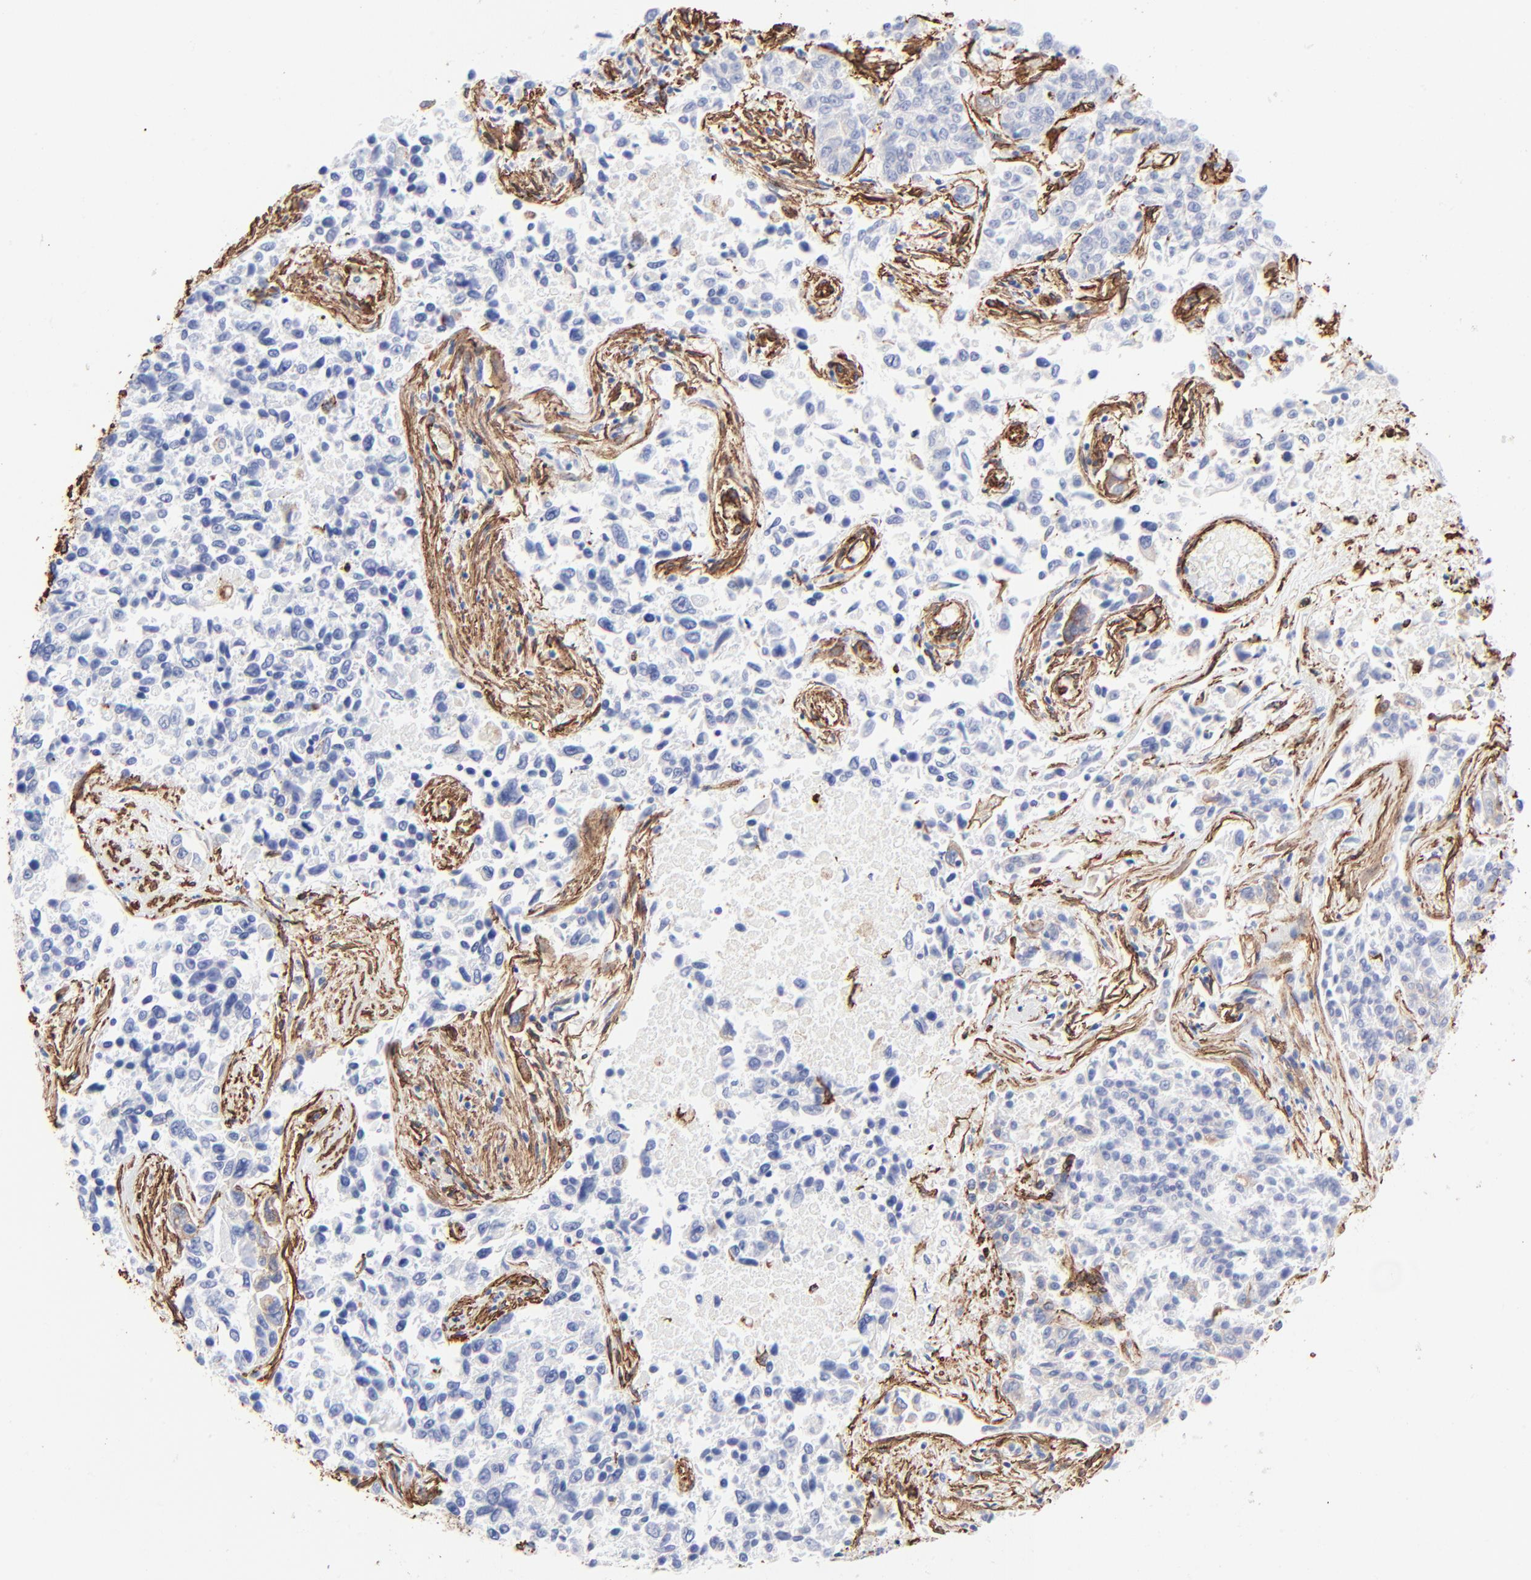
{"staining": {"intensity": "negative", "quantity": "none", "location": "none"}, "tissue": "lung cancer", "cell_type": "Tumor cells", "image_type": "cancer", "snomed": [{"axis": "morphology", "description": "Adenocarcinoma, NOS"}, {"axis": "topography", "description": "Lung"}], "caption": "IHC photomicrograph of neoplastic tissue: lung cancer (adenocarcinoma) stained with DAB (3,3'-diaminobenzidine) shows no significant protein positivity in tumor cells. Nuclei are stained in blue.", "gene": "CAV1", "patient": {"sex": "male", "age": 84}}